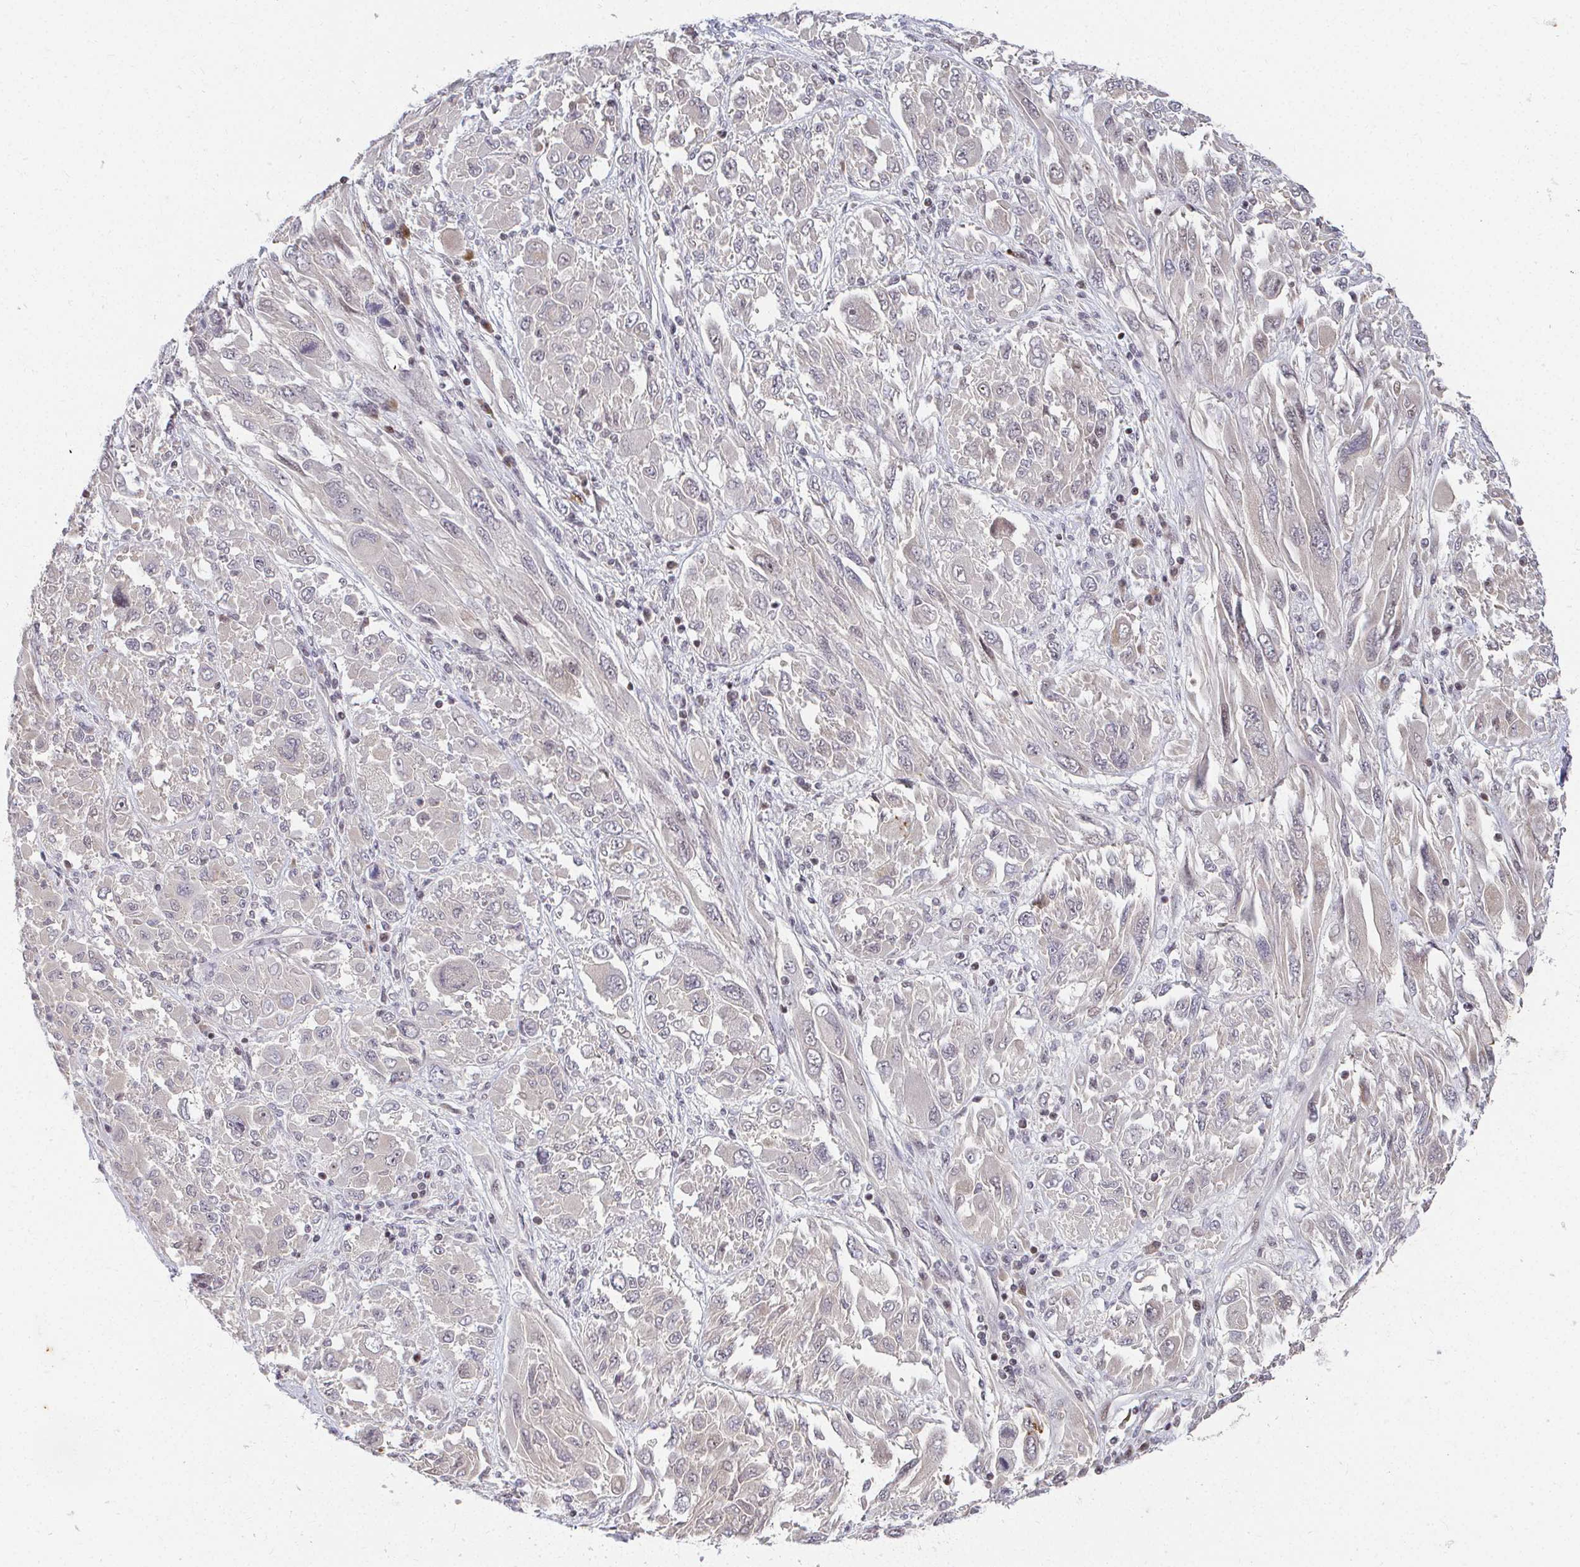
{"staining": {"intensity": "negative", "quantity": "none", "location": "none"}, "tissue": "melanoma", "cell_type": "Tumor cells", "image_type": "cancer", "snomed": [{"axis": "morphology", "description": "Malignant melanoma, NOS"}, {"axis": "topography", "description": "Skin"}], "caption": "Immunohistochemistry micrograph of neoplastic tissue: malignant melanoma stained with DAB exhibits no significant protein staining in tumor cells. (Immunohistochemistry, brightfield microscopy, high magnification).", "gene": "ANK3", "patient": {"sex": "female", "age": 91}}